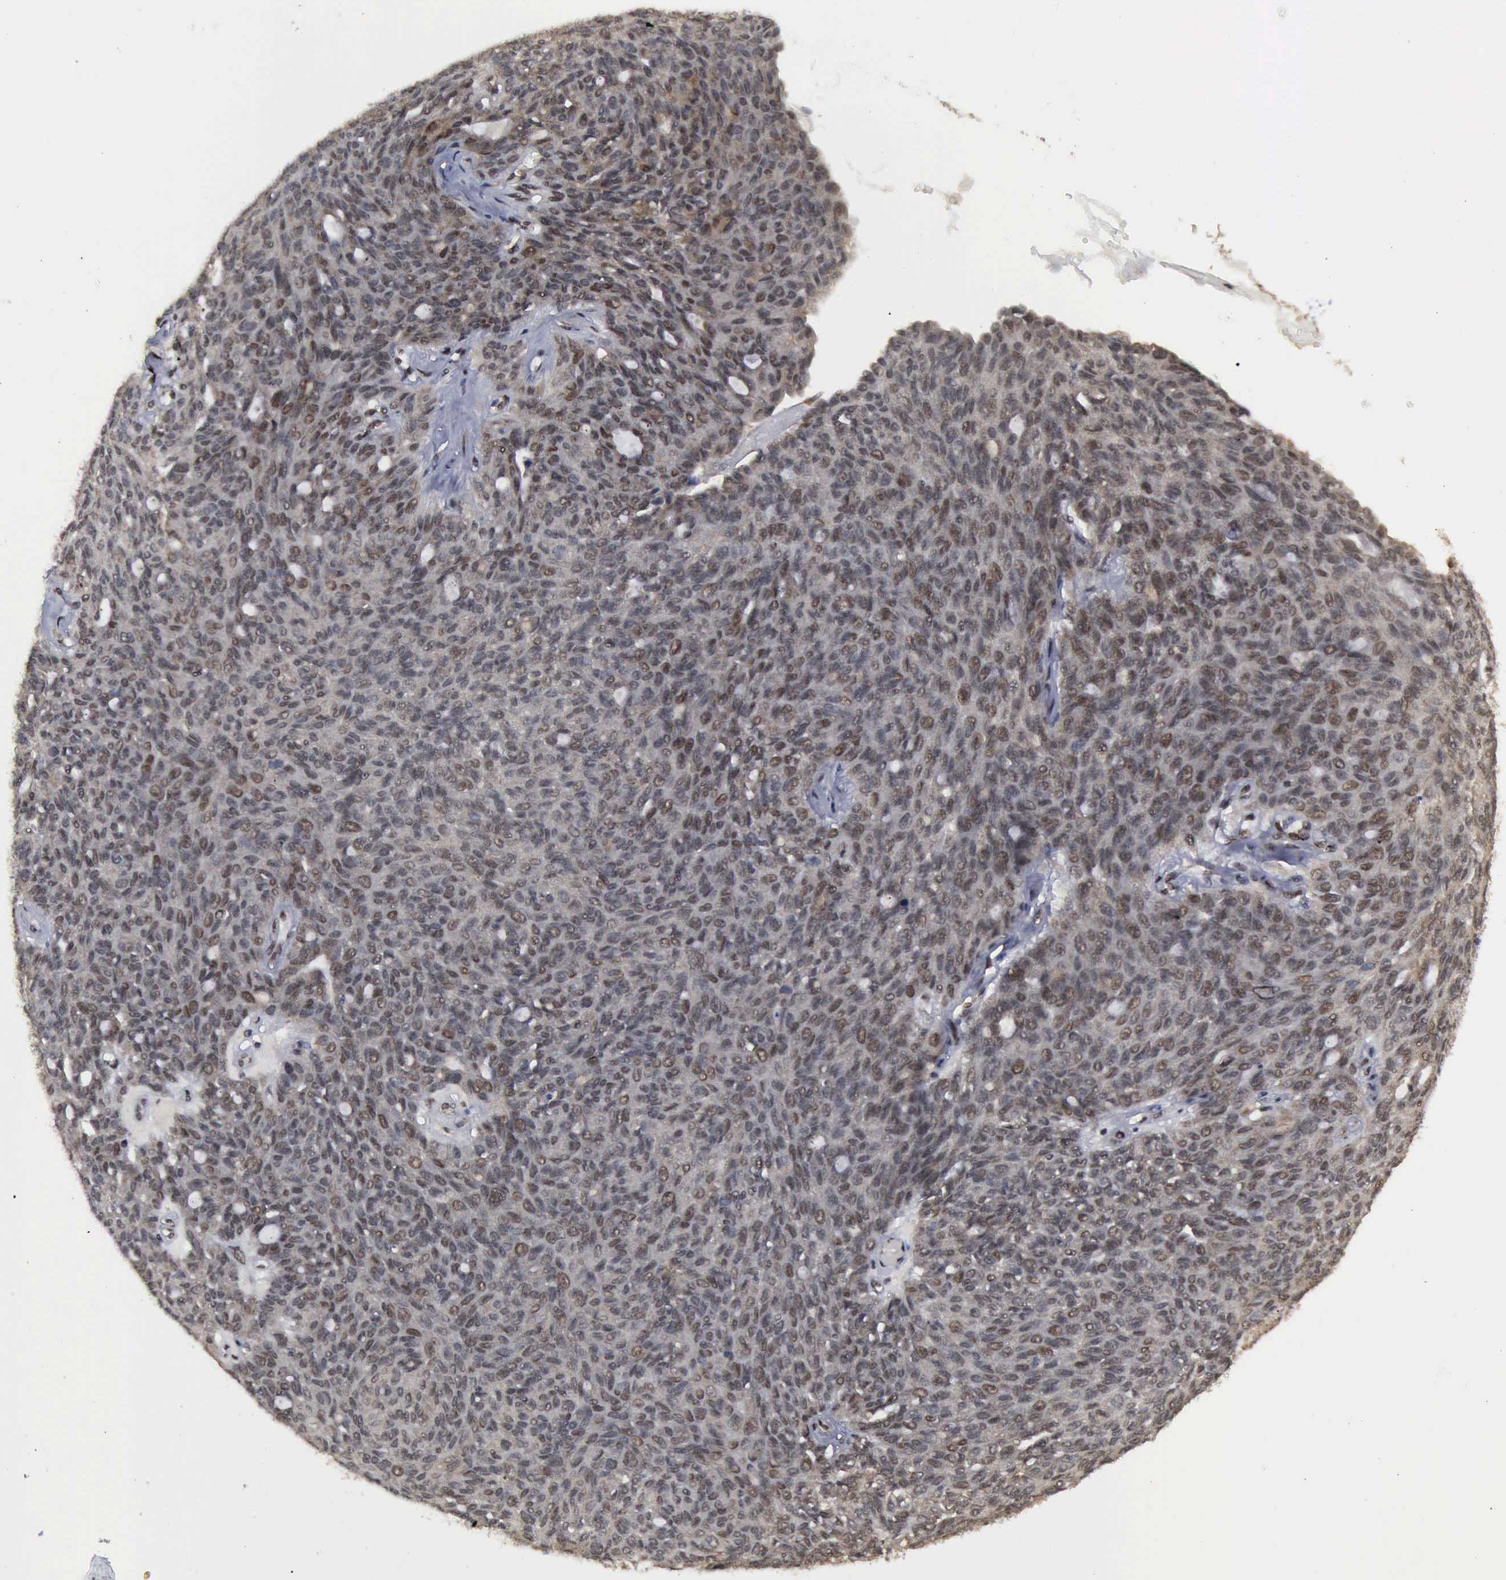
{"staining": {"intensity": "weak", "quantity": "25%-75%", "location": "cytoplasmic/membranous,nuclear"}, "tissue": "ovarian cancer", "cell_type": "Tumor cells", "image_type": "cancer", "snomed": [{"axis": "morphology", "description": "Carcinoma, endometroid"}, {"axis": "topography", "description": "Ovary"}], "caption": "Protein expression by immunohistochemistry exhibits weak cytoplasmic/membranous and nuclear expression in approximately 25%-75% of tumor cells in ovarian endometroid carcinoma.", "gene": "RTCB", "patient": {"sex": "female", "age": 60}}